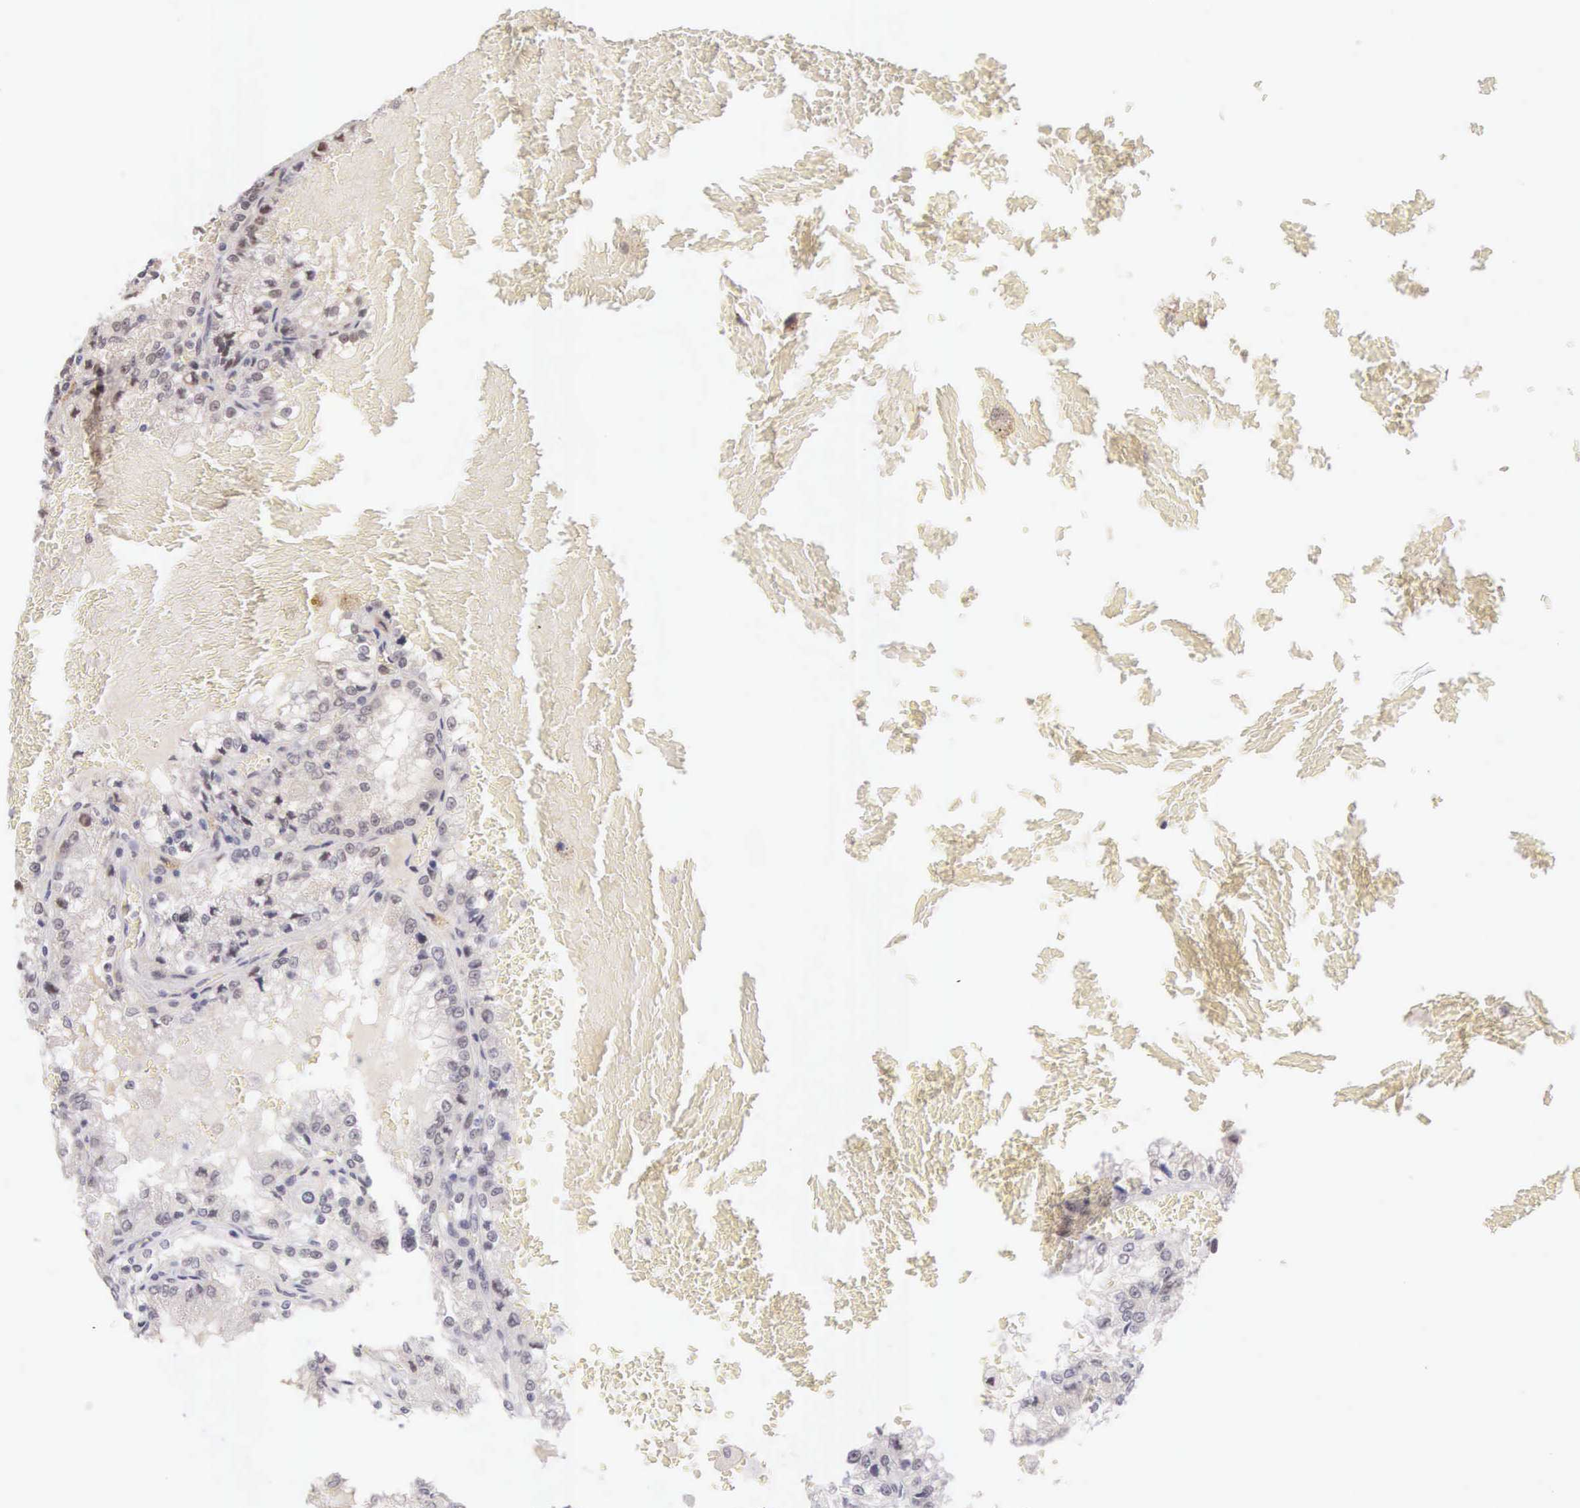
{"staining": {"intensity": "weak", "quantity": "<25%", "location": "nuclear"}, "tissue": "renal cancer", "cell_type": "Tumor cells", "image_type": "cancer", "snomed": [{"axis": "morphology", "description": "Adenocarcinoma, NOS"}, {"axis": "topography", "description": "Kidney"}], "caption": "High magnification brightfield microscopy of renal cancer stained with DAB (3,3'-diaminobenzidine) (brown) and counterstained with hematoxylin (blue): tumor cells show no significant expression.", "gene": "HMGXB4", "patient": {"sex": "female", "age": 56}}